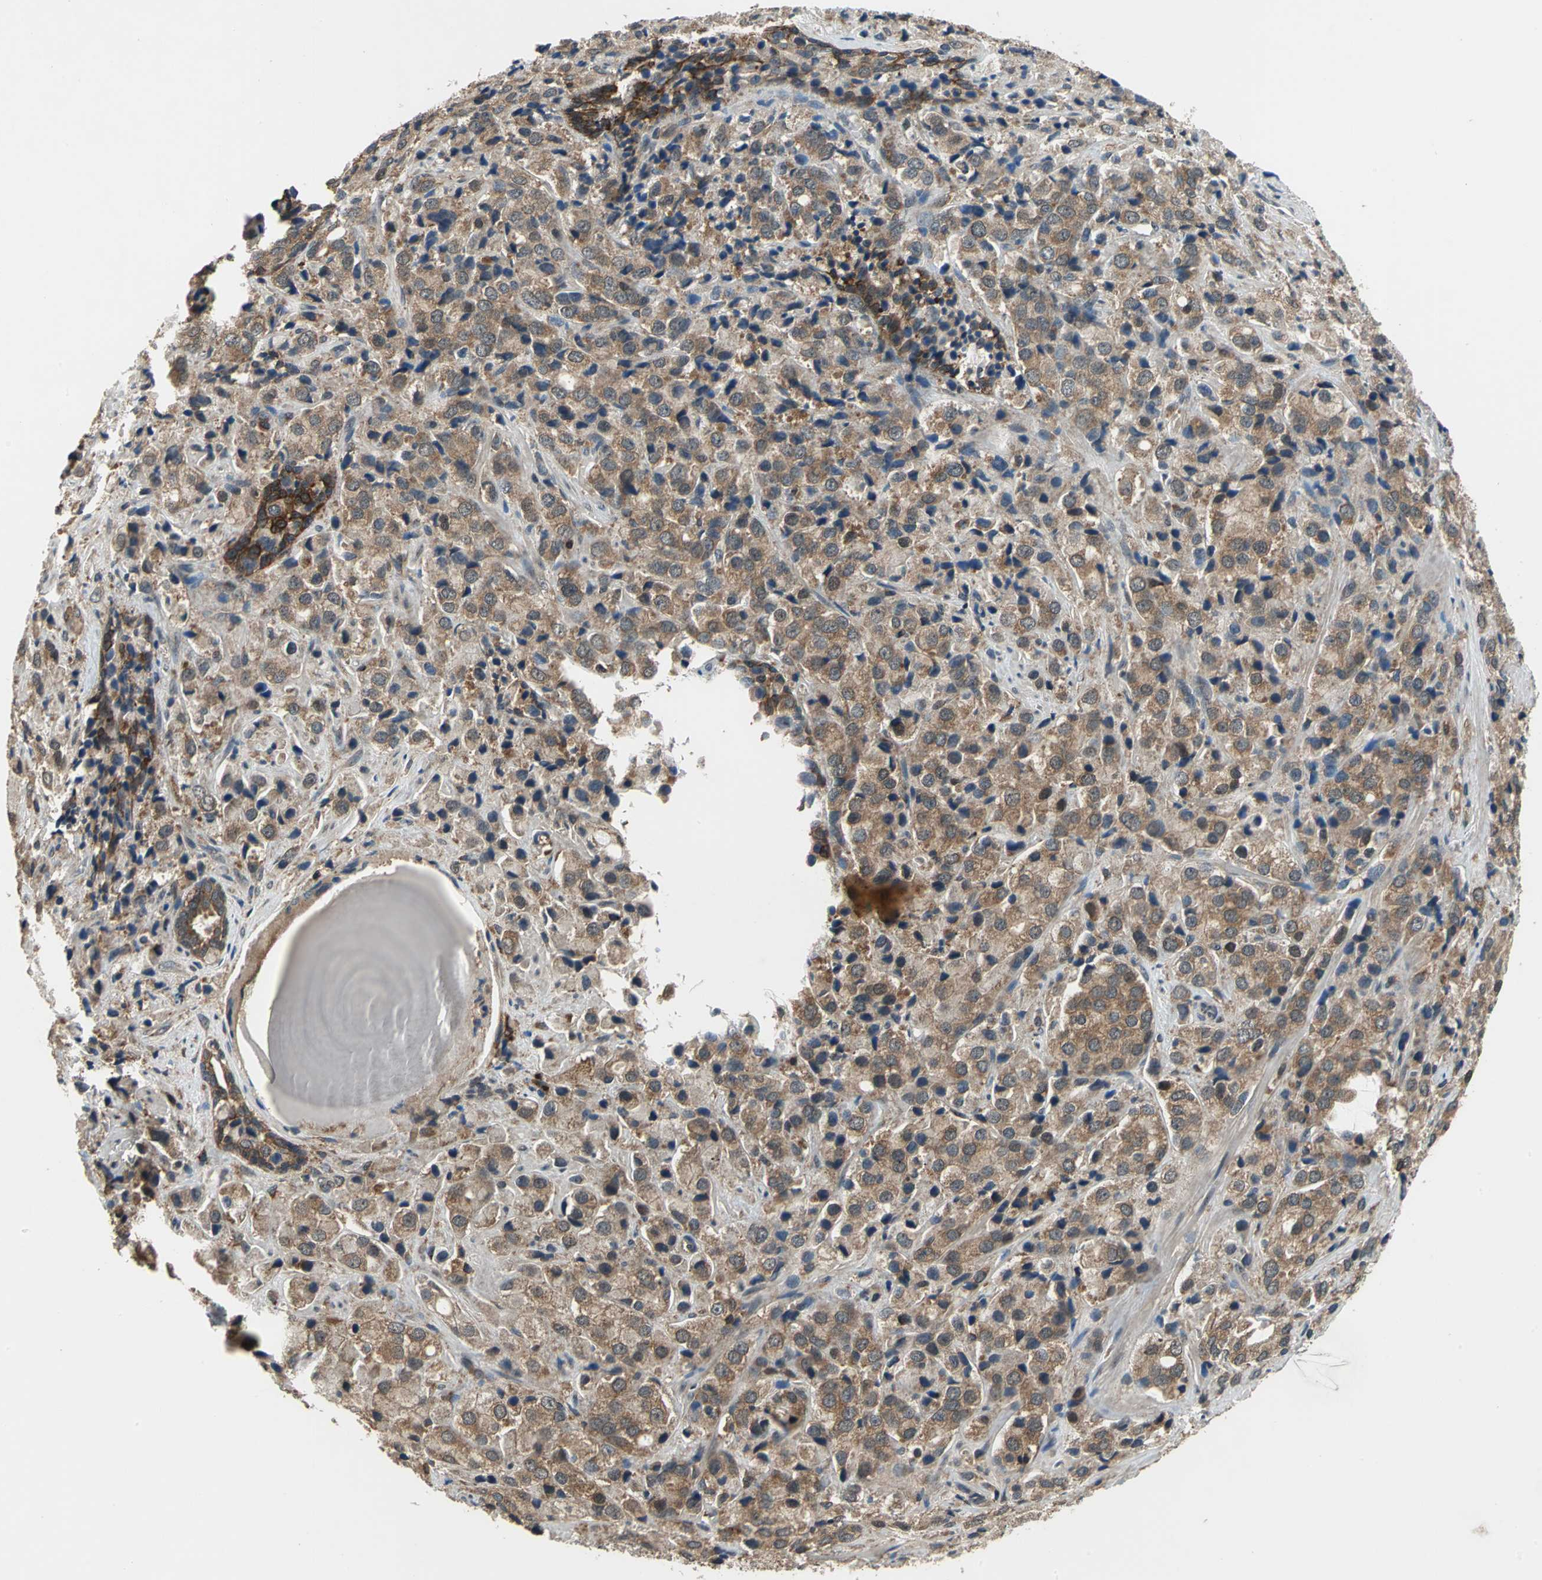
{"staining": {"intensity": "moderate", "quantity": ">75%", "location": "cytoplasmic/membranous"}, "tissue": "prostate cancer", "cell_type": "Tumor cells", "image_type": "cancer", "snomed": [{"axis": "morphology", "description": "Adenocarcinoma, High grade"}, {"axis": "topography", "description": "Prostate"}], "caption": "Brown immunohistochemical staining in prostate high-grade adenocarcinoma shows moderate cytoplasmic/membranous staining in approximately >75% of tumor cells.", "gene": "NFKBIE", "patient": {"sex": "male", "age": 70}}